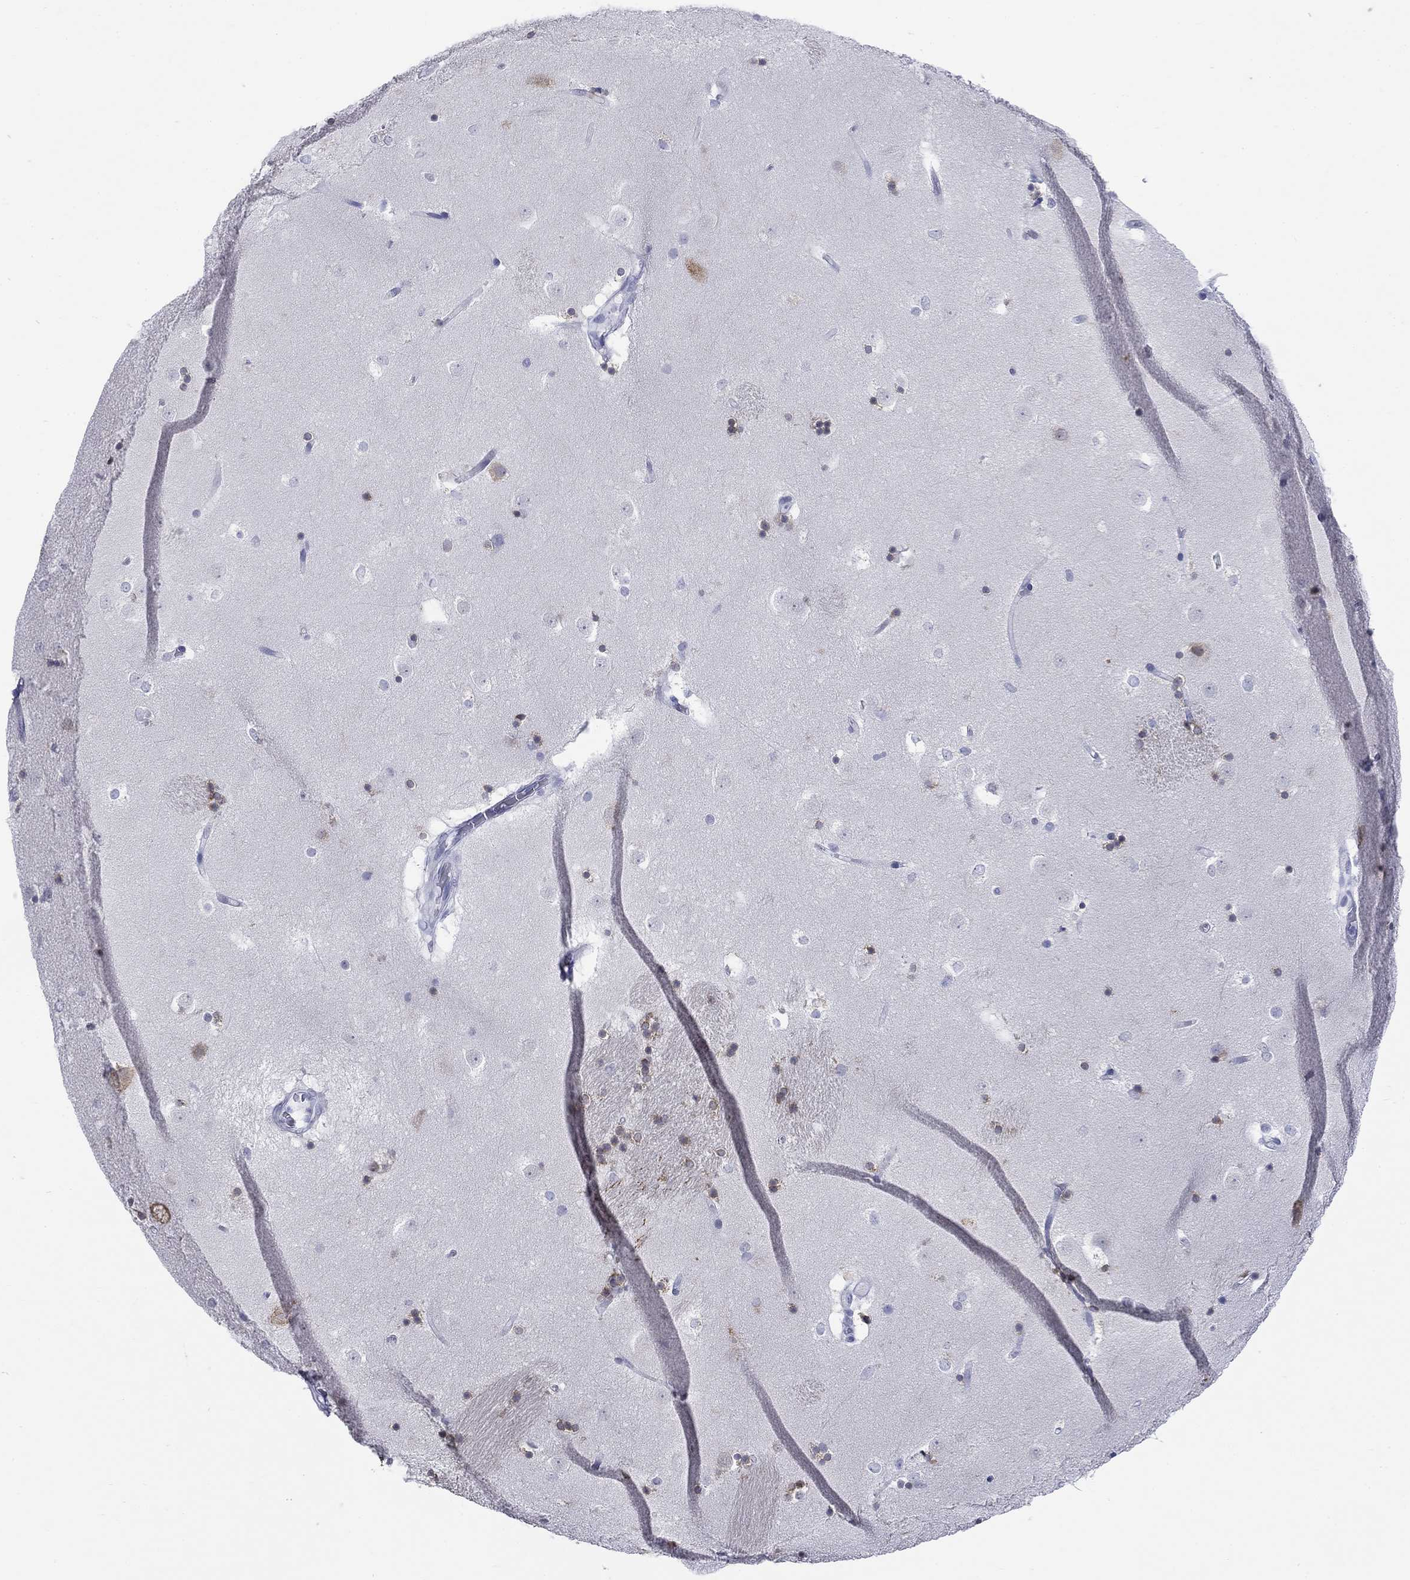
{"staining": {"intensity": "moderate", "quantity": "<25%", "location": "cytoplasmic/membranous"}, "tissue": "caudate", "cell_type": "Glial cells", "image_type": "normal", "snomed": [{"axis": "morphology", "description": "Normal tissue, NOS"}, {"axis": "topography", "description": "Lateral ventricle wall"}], "caption": "Immunohistochemistry histopathology image of unremarkable caudate stained for a protein (brown), which demonstrates low levels of moderate cytoplasmic/membranous expression in approximately <25% of glial cells.", "gene": "ECEL1", "patient": {"sex": "male", "age": 51}}